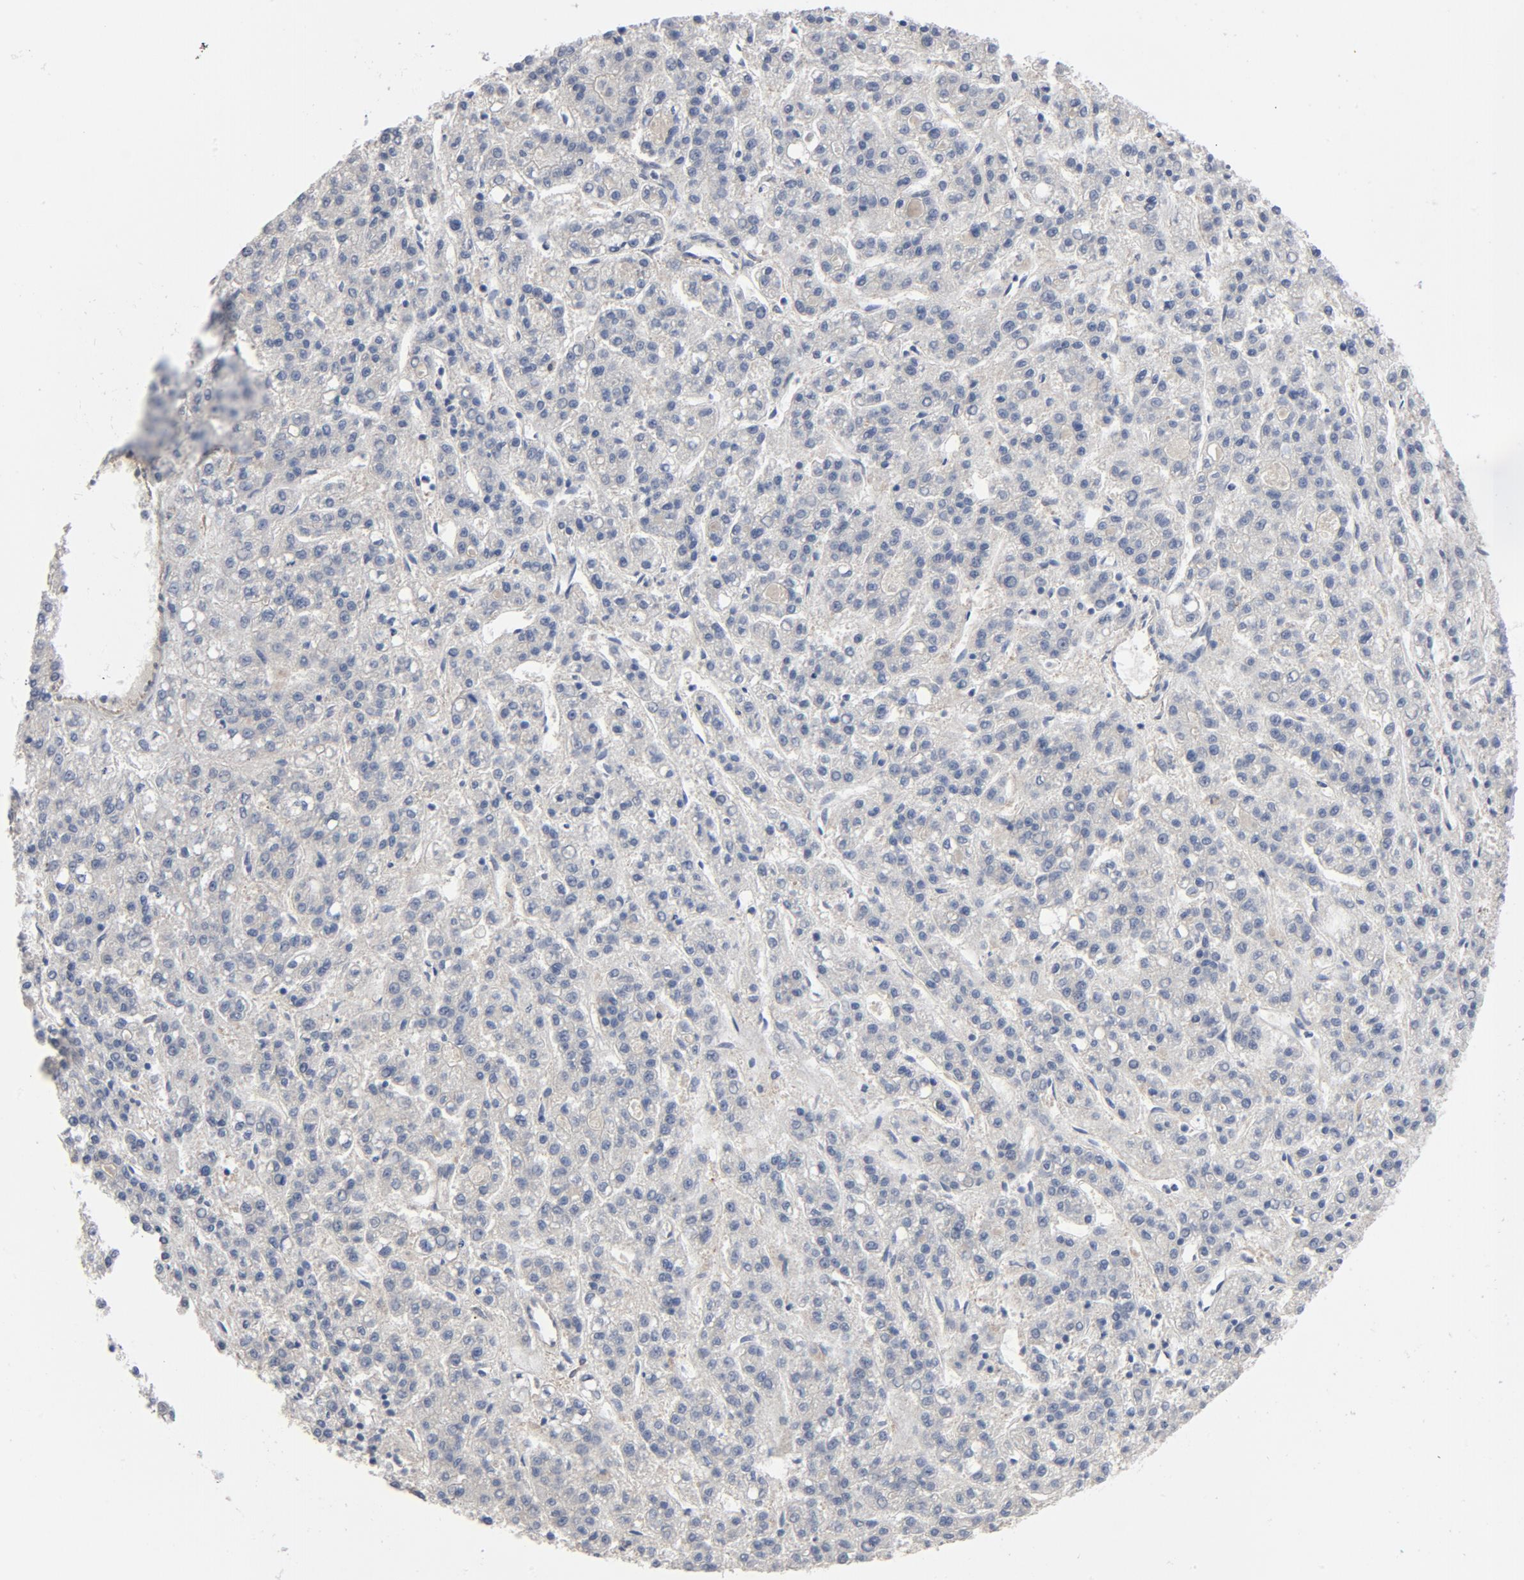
{"staining": {"intensity": "negative", "quantity": "none", "location": "none"}, "tissue": "liver cancer", "cell_type": "Tumor cells", "image_type": "cancer", "snomed": [{"axis": "morphology", "description": "Carcinoma, Hepatocellular, NOS"}, {"axis": "topography", "description": "Liver"}], "caption": "A histopathology image of liver cancer (hepatocellular carcinoma) stained for a protein shows no brown staining in tumor cells.", "gene": "DYNLT3", "patient": {"sex": "male", "age": 70}}